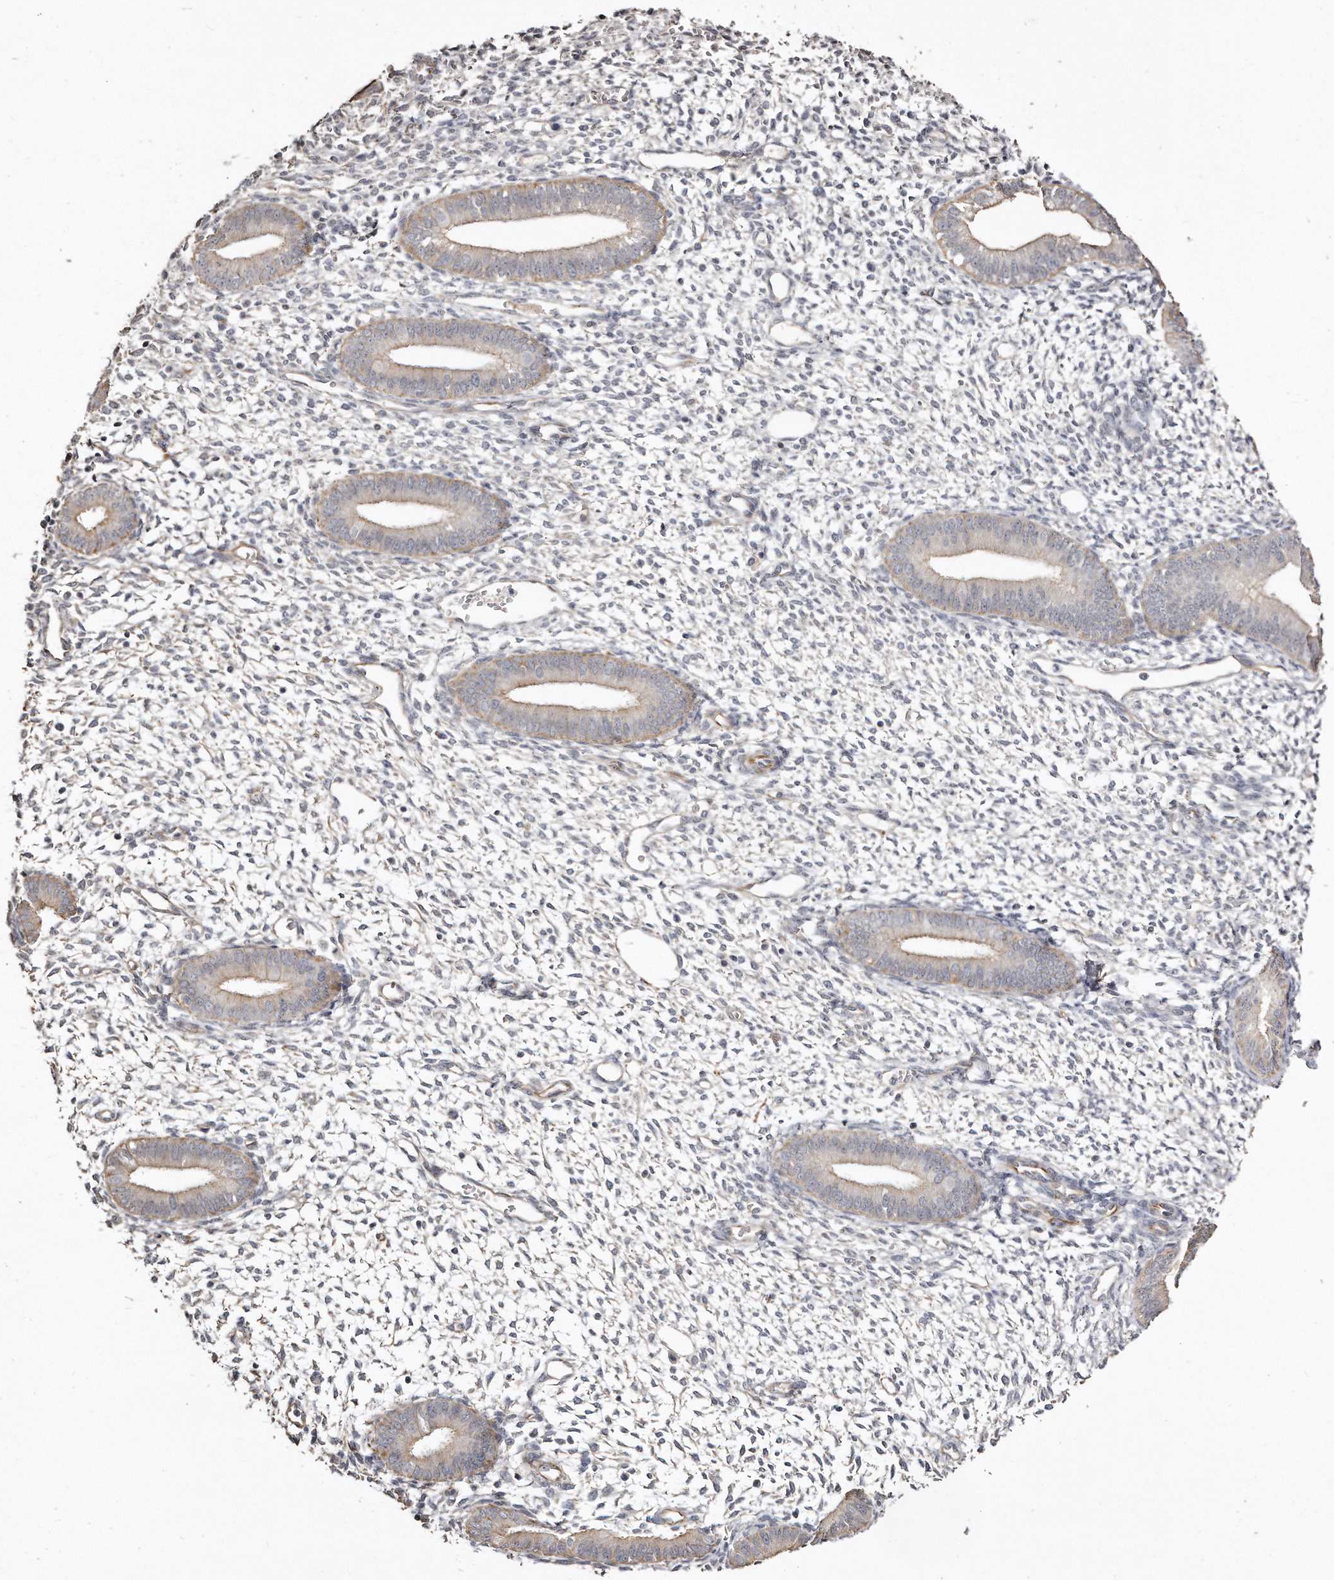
{"staining": {"intensity": "negative", "quantity": "none", "location": "none"}, "tissue": "endometrium", "cell_type": "Cells in endometrial stroma", "image_type": "normal", "snomed": [{"axis": "morphology", "description": "Normal tissue, NOS"}, {"axis": "topography", "description": "Endometrium"}], "caption": "Micrograph shows no significant protein expression in cells in endometrial stroma of normal endometrium. The staining is performed using DAB (3,3'-diaminobenzidine) brown chromogen with nuclei counter-stained in using hematoxylin.", "gene": "ZYG11A", "patient": {"sex": "female", "age": 46}}